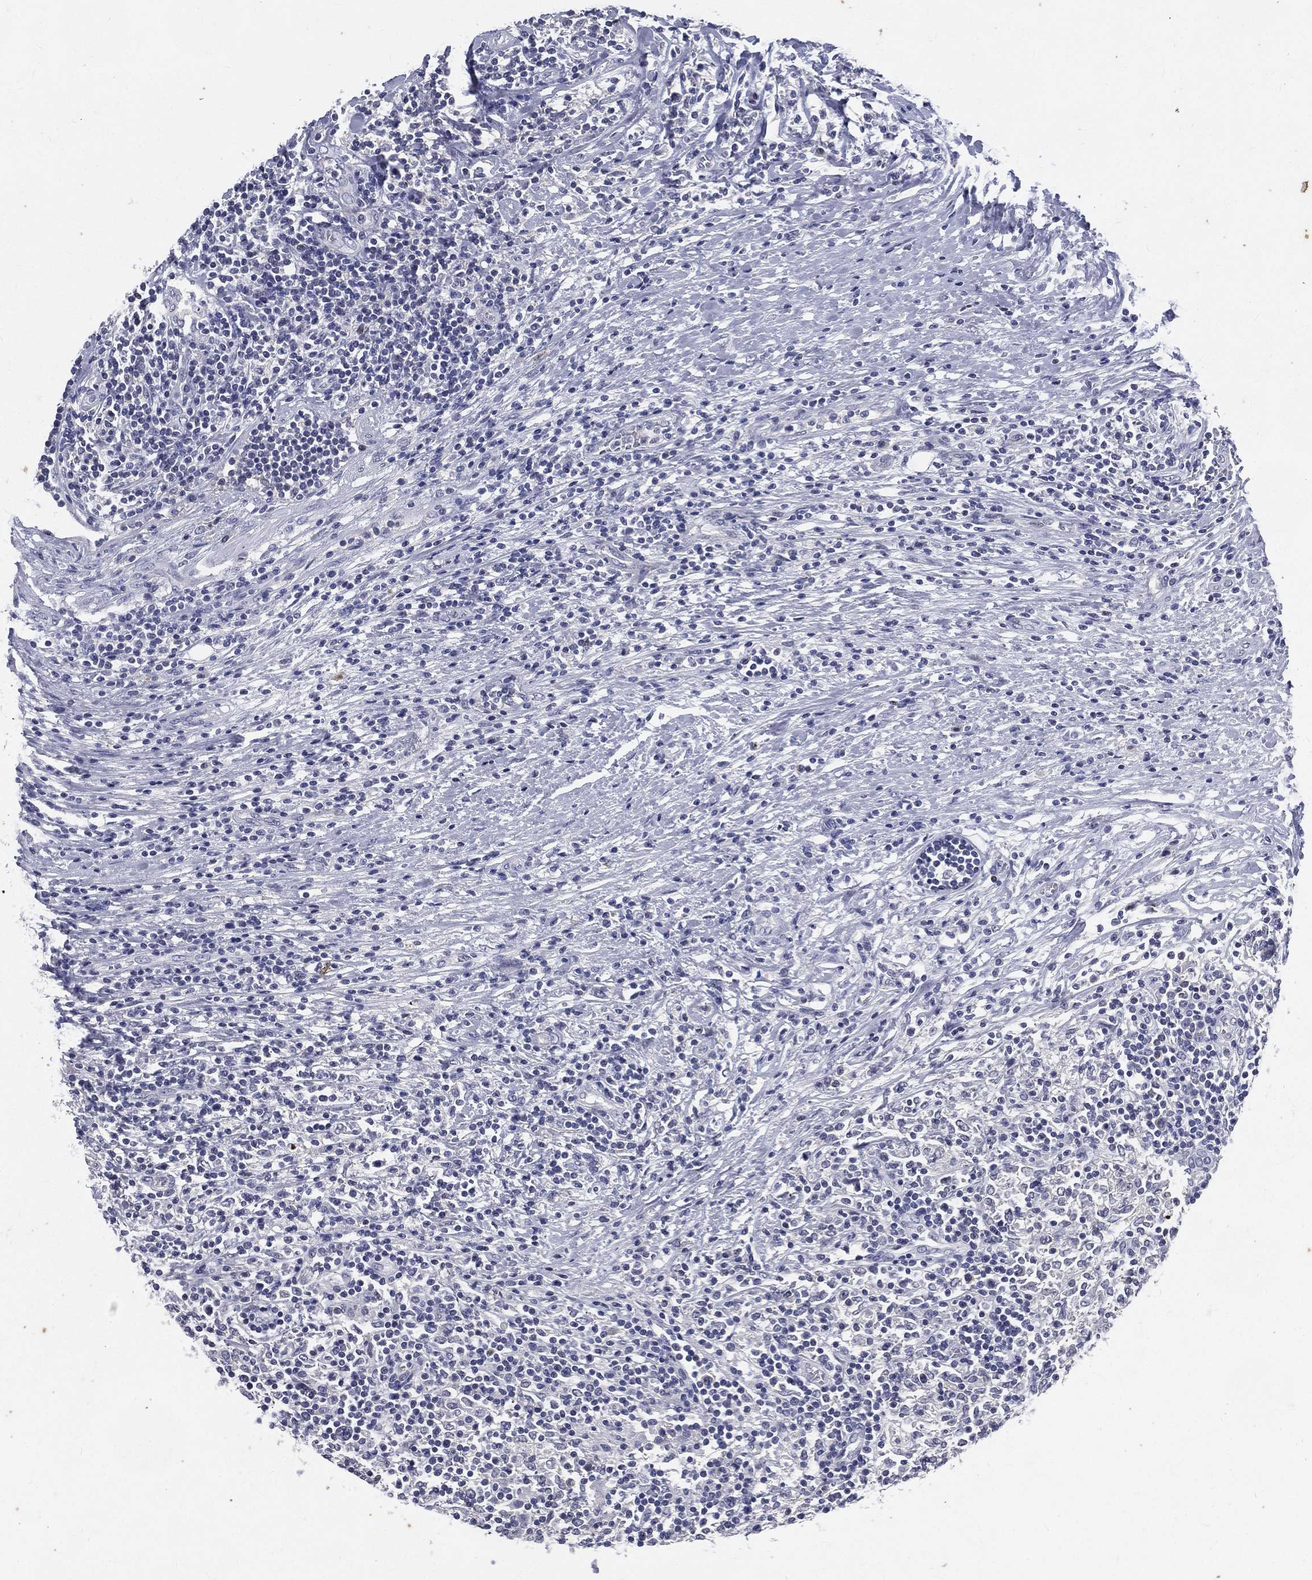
{"staining": {"intensity": "negative", "quantity": "none", "location": "none"}, "tissue": "lymphoma", "cell_type": "Tumor cells", "image_type": "cancer", "snomed": [{"axis": "morphology", "description": "Malignant lymphoma, non-Hodgkin's type, High grade"}, {"axis": "topography", "description": "Lymph node"}], "caption": "Tumor cells are negative for protein expression in human high-grade malignant lymphoma, non-Hodgkin's type.", "gene": "IFT27", "patient": {"sex": "female", "age": 84}}